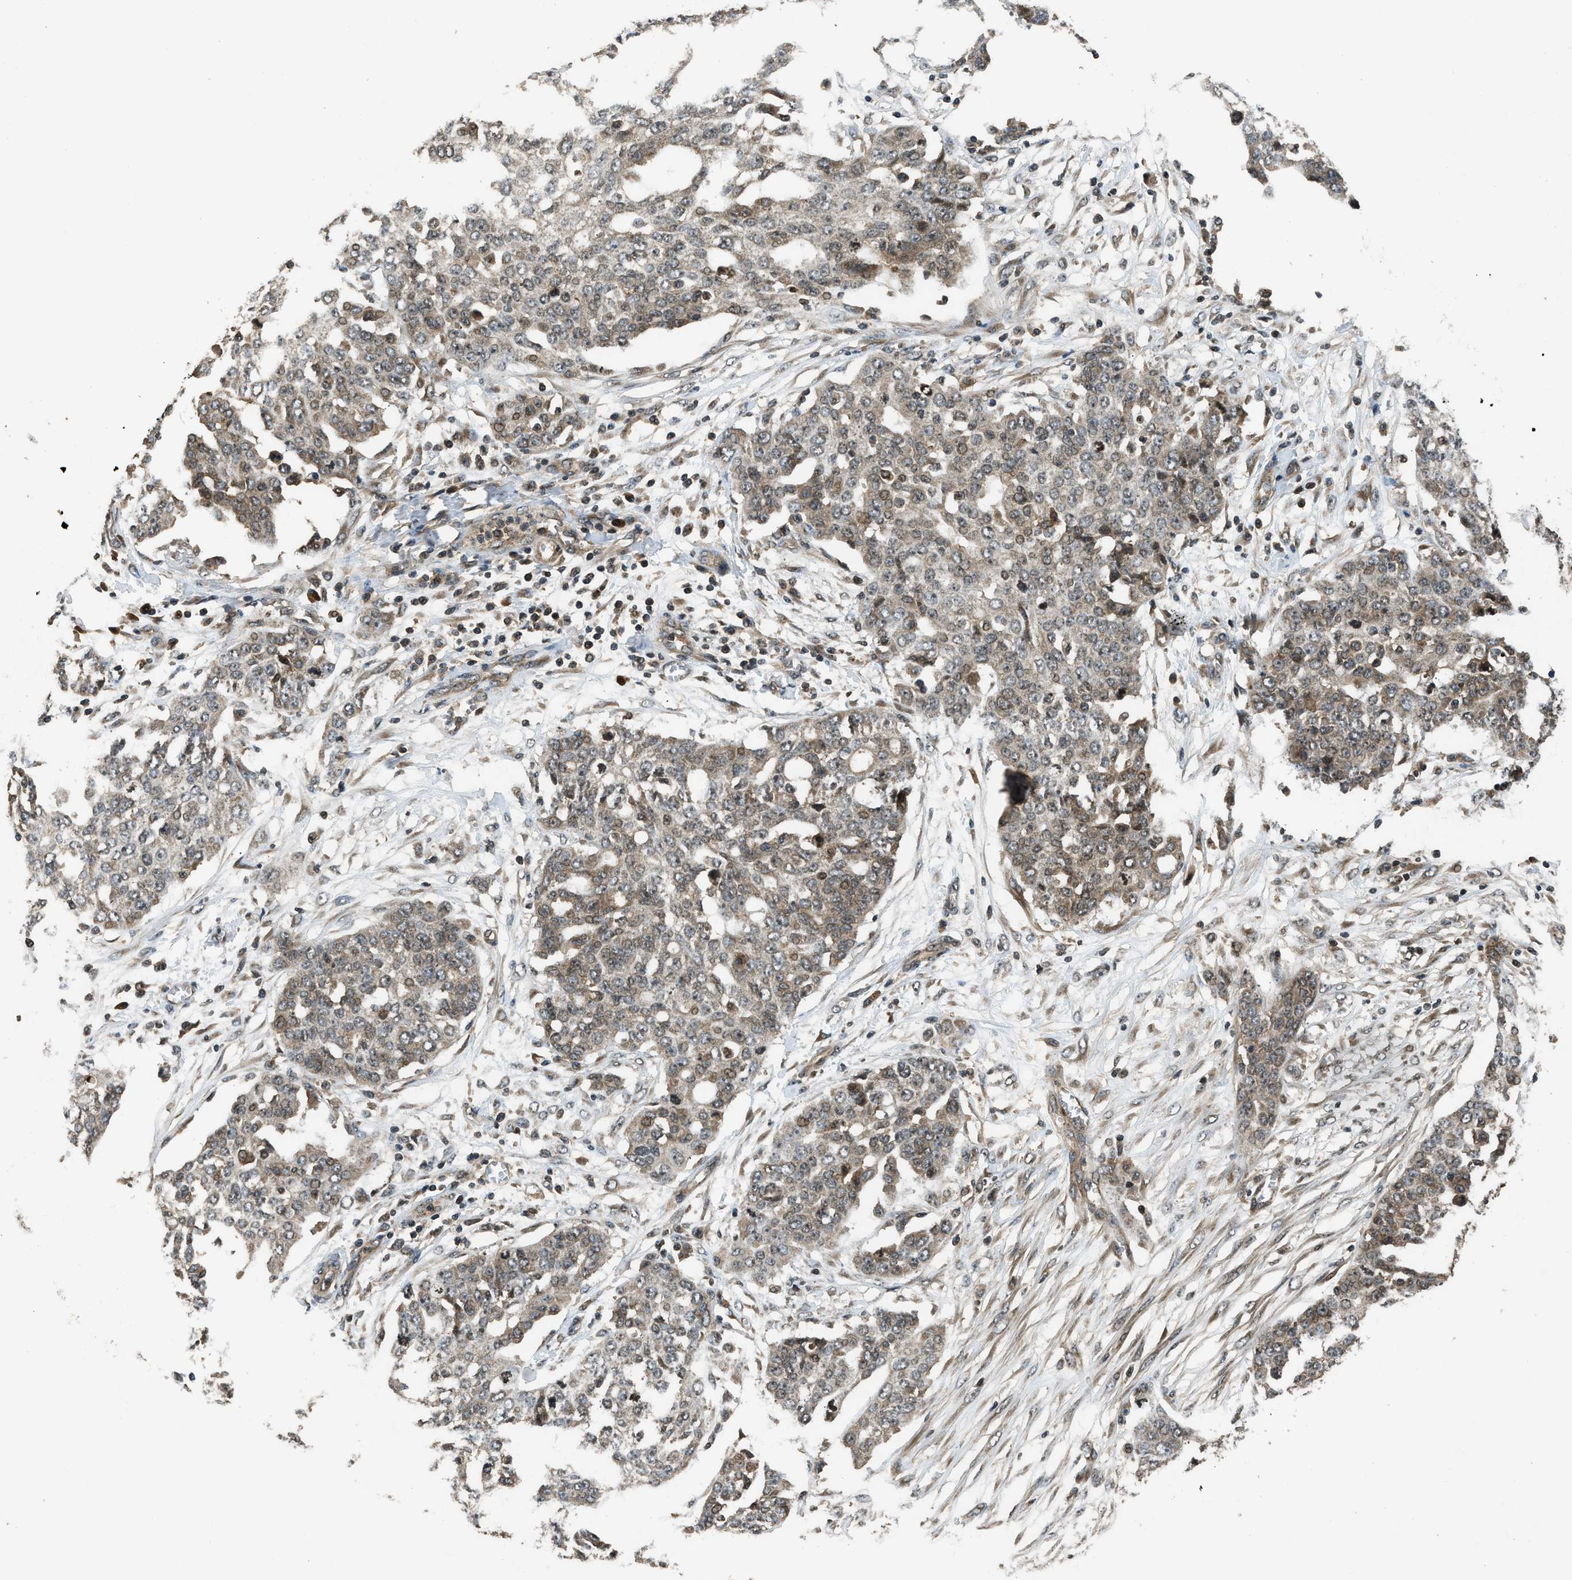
{"staining": {"intensity": "moderate", "quantity": ">75%", "location": "cytoplasmic/membranous"}, "tissue": "ovarian cancer", "cell_type": "Tumor cells", "image_type": "cancer", "snomed": [{"axis": "morphology", "description": "Cystadenocarcinoma, serous, NOS"}, {"axis": "topography", "description": "Soft tissue"}, {"axis": "topography", "description": "Ovary"}], "caption": "Immunohistochemical staining of human serous cystadenocarcinoma (ovarian) shows moderate cytoplasmic/membranous protein staining in approximately >75% of tumor cells. The protein of interest is shown in brown color, while the nuclei are stained blue.", "gene": "RPS6KB1", "patient": {"sex": "female", "age": 57}}